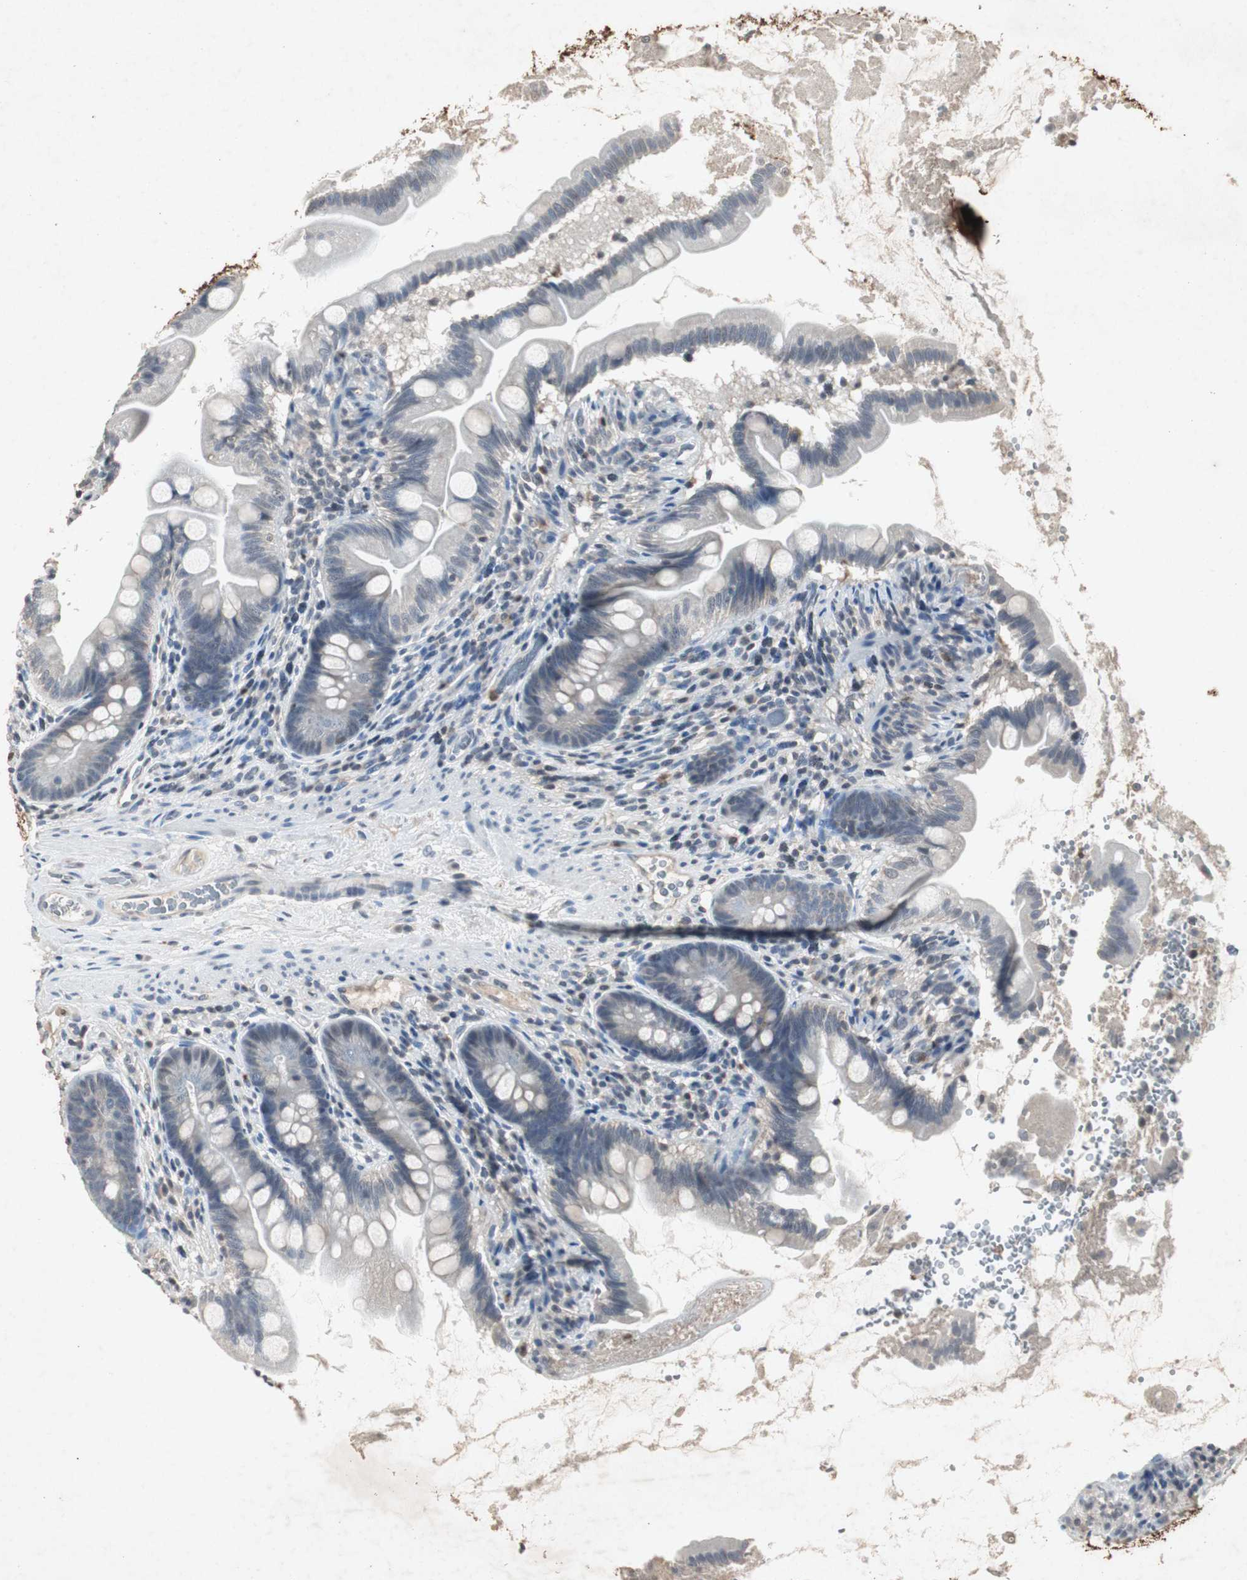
{"staining": {"intensity": "negative", "quantity": "none", "location": "none"}, "tissue": "small intestine", "cell_type": "Glandular cells", "image_type": "normal", "snomed": [{"axis": "morphology", "description": "Normal tissue, NOS"}, {"axis": "topography", "description": "Small intestine"}], "caption": "A photomicrograph of human small intestine is negative for staining in glandular cells. The staining is performed using DAB (3,3'-diaminobenzidine) brown chromogen with nuclei counter-stained in using hematoxylin.", "gene": "ADNP2", "patient": {"sex": "female", "age": 56}}